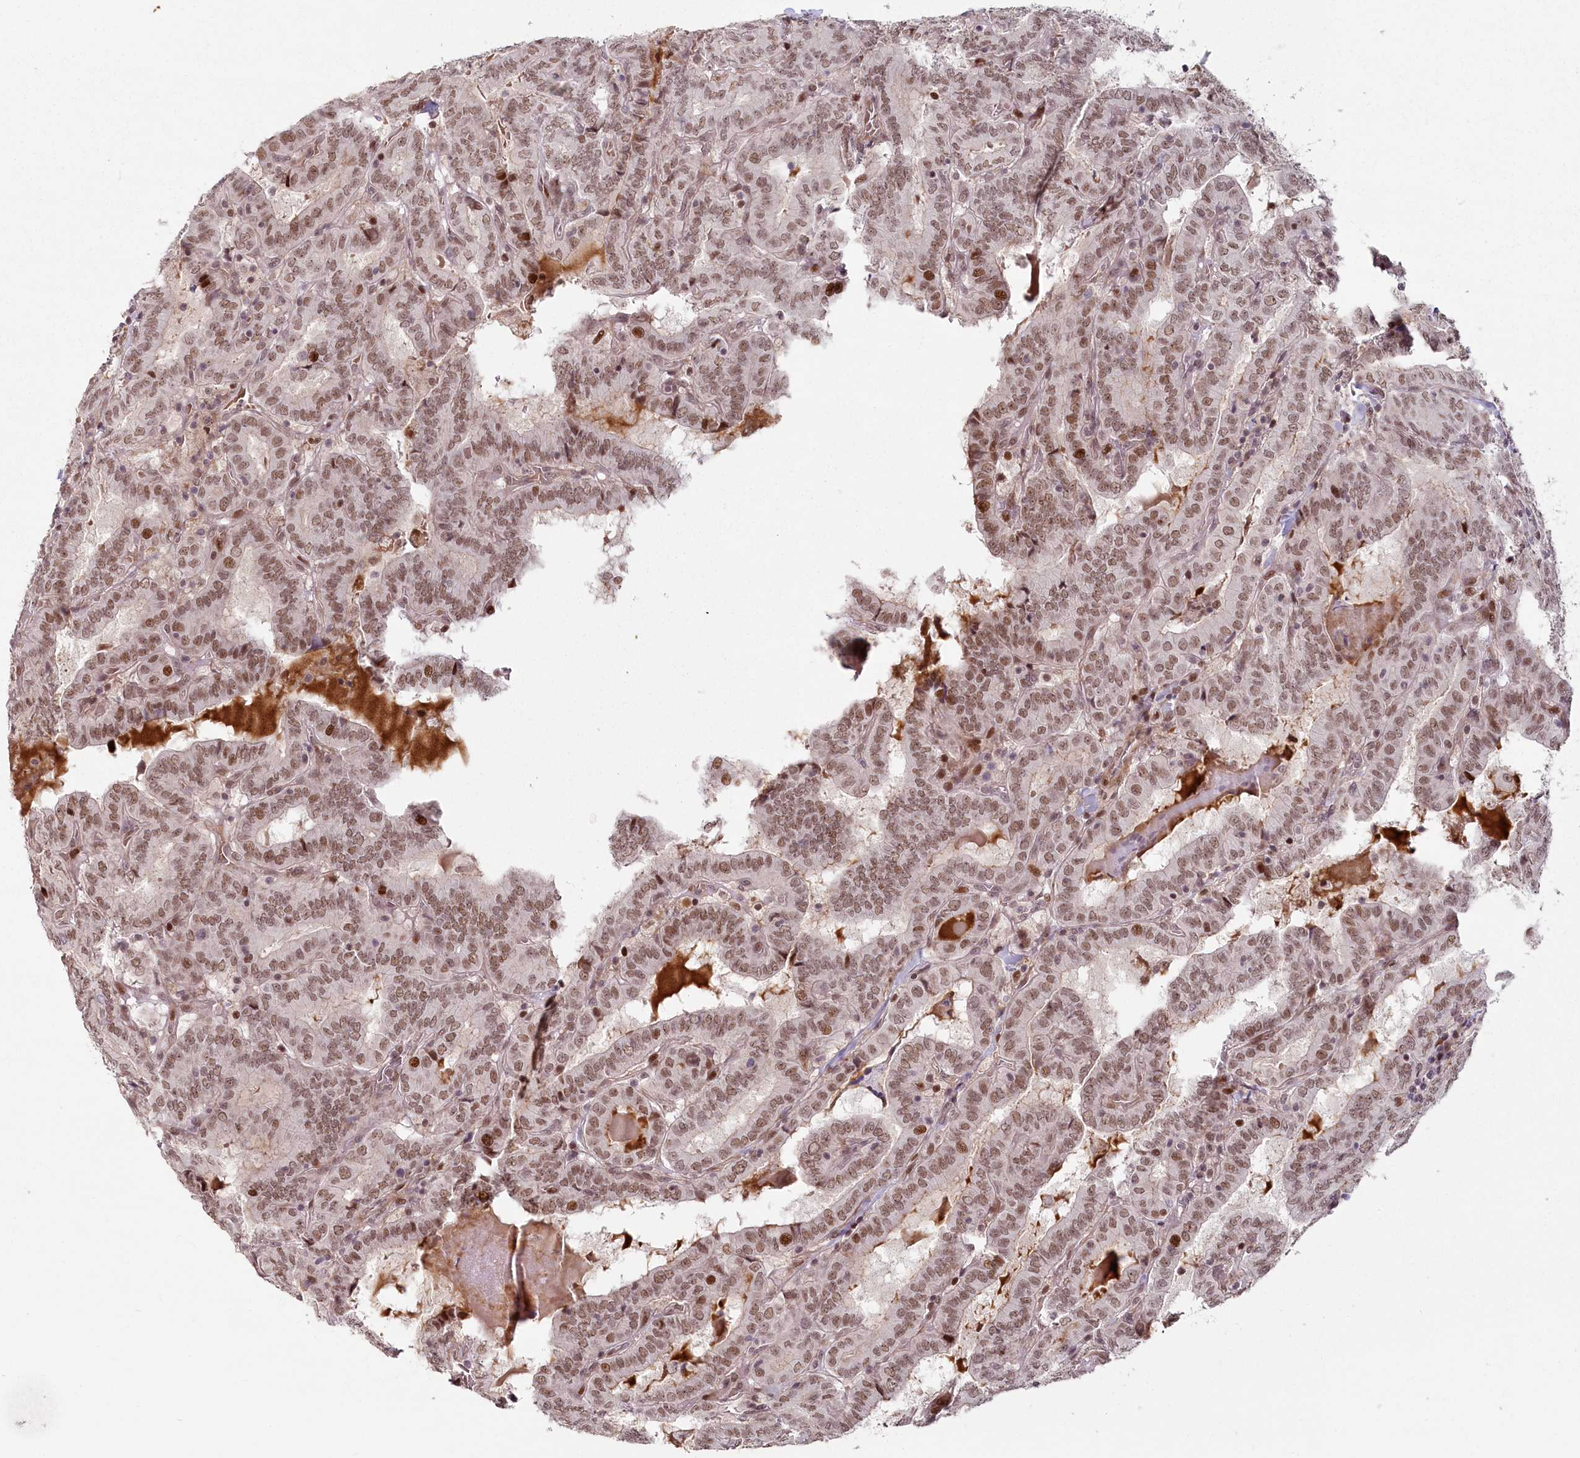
{"staining": {"intensity": "moderate", "quantity": ">75%", "location": "nuclear"}, "tissue": "thyroid cancer", "cell_type": "Tumor cells", "image_type": "cancer", "snomed": [{"axis": "morphology", "description": "Papillary adenocarcinoma, NOS"}, {"axis": "topography", "description": "Thyroid gland"}], "caption": "Moderate nuclear expression for a protein is appreciated in approximately >75% of tumor cells of thyroid cancer using immunohistochemistry (IHC).", "gene": "FAM204A", "patient": {"sex": "female", "age": 72}}